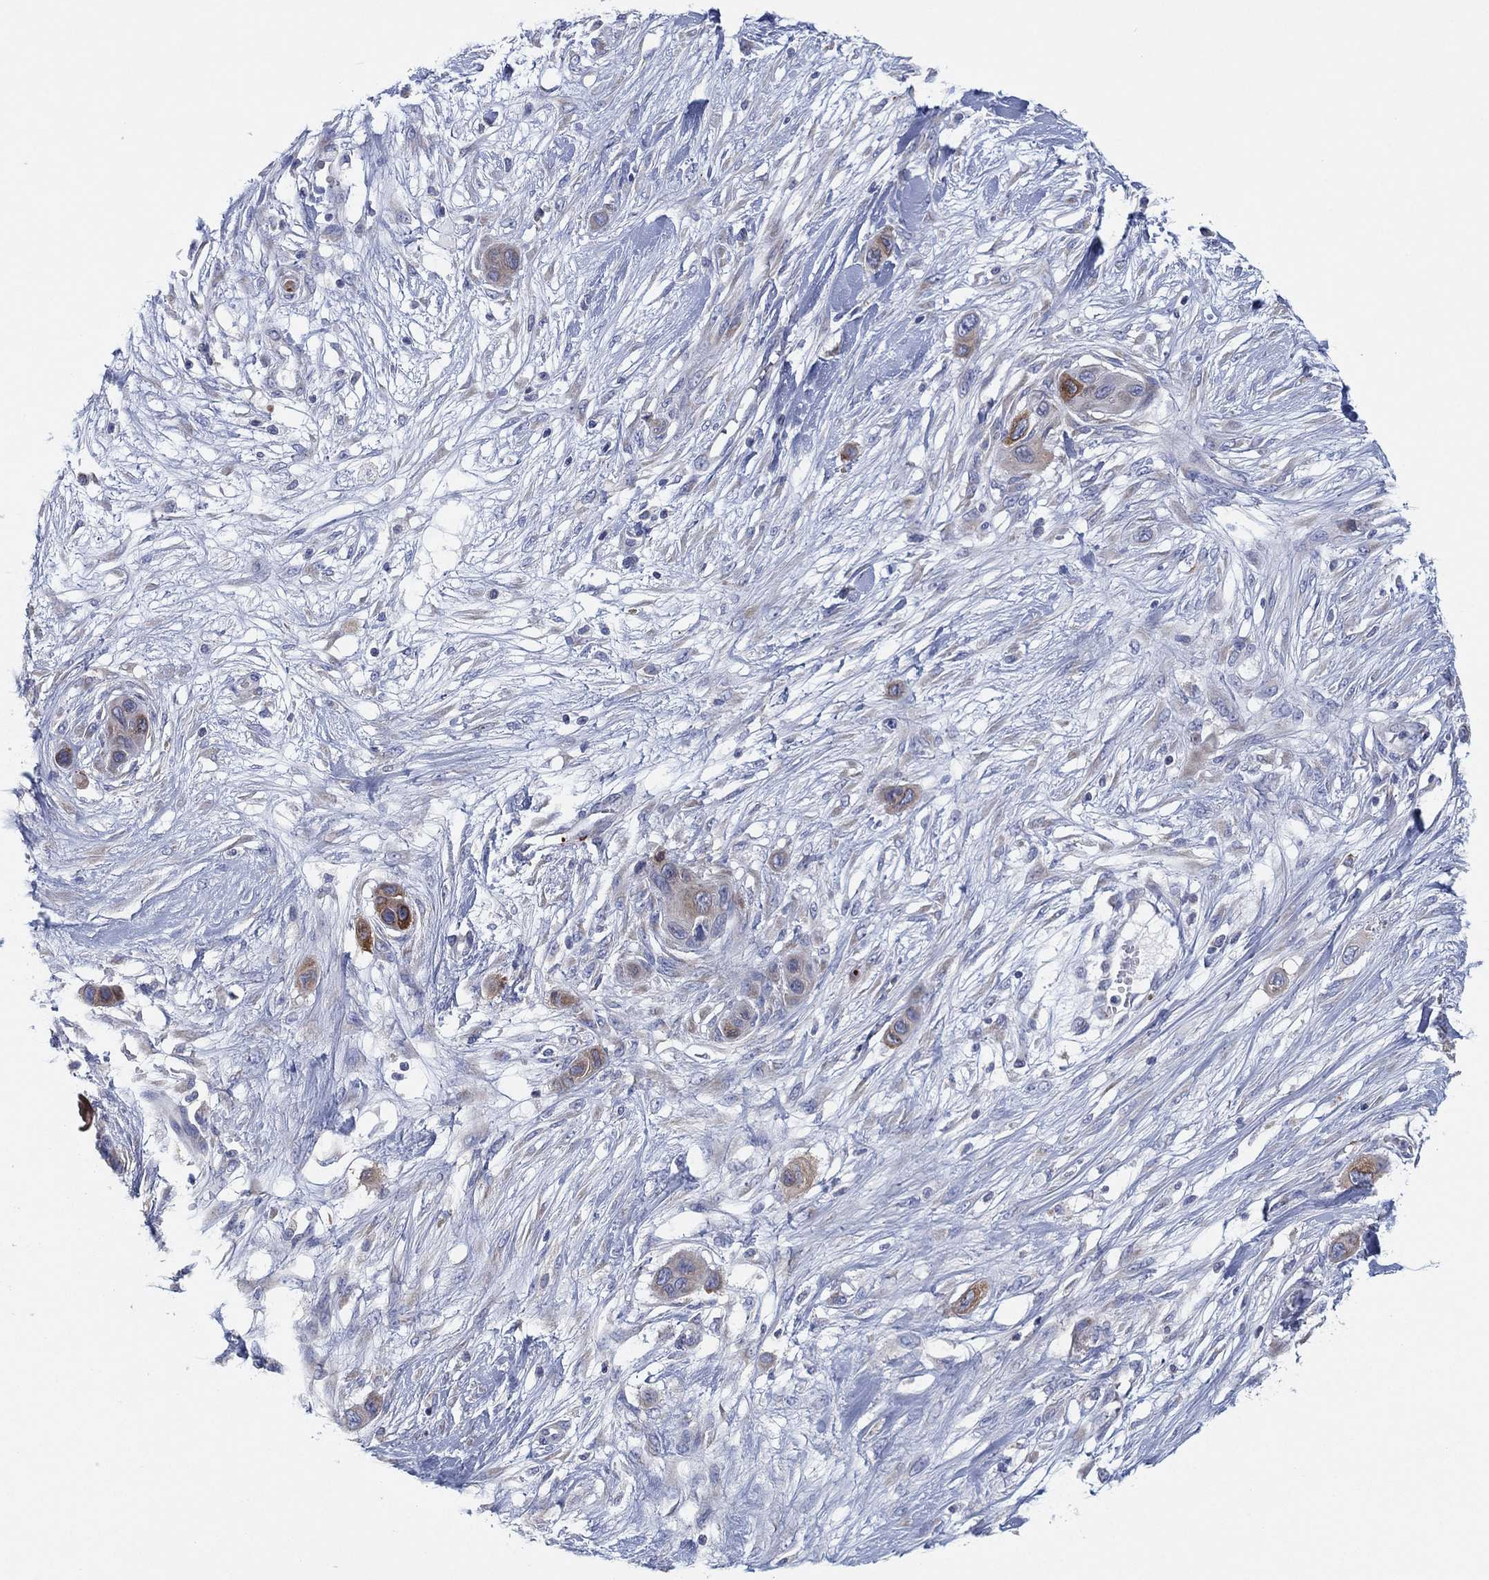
{"staining": {"intensity": "strong", "quantity": "<25%", "location": "cytoplasmic/membranous"}, "tissue": "skin cancer", "cell_type": "Tumor cells", "image_type": "cancer", "snomed": [{"axis": "morphology", "description": "Squamous cell carcinoma, NOS"}, {"axis": "topography", "description": "Skin"}], "caption": "DAB immunohistochemical staining of skin squamous cell carcinoma exhibits strong cytoplasmic/membranous protein staining in about <25% of tumor cells. Immunohistochemistry (ihc) stains the protein in brown and the nuclei are stained blue.", "gene": "TMEM40", "patient": {"sex": "male", "age": 79}}